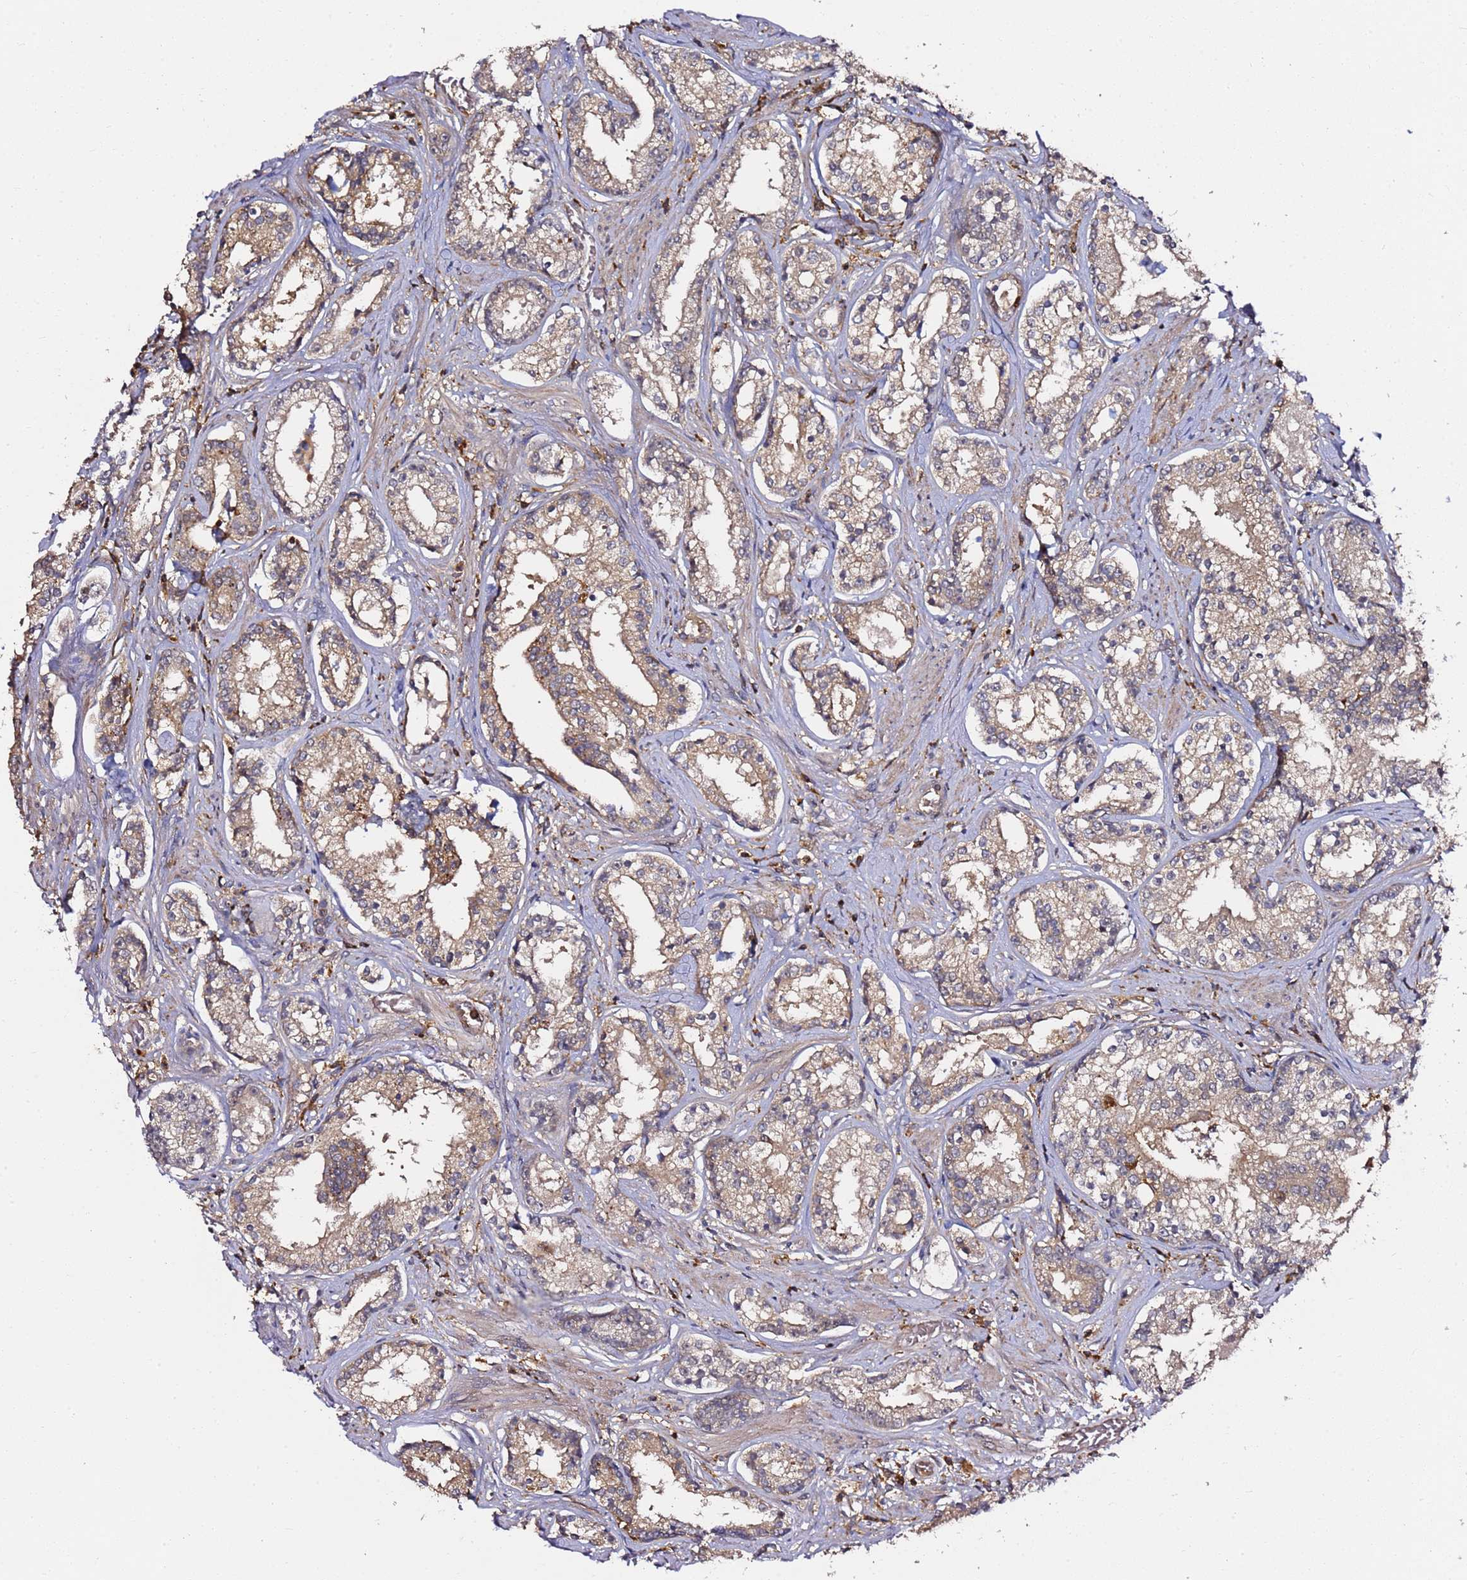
{"staining": {"intensity": "weak", "quantity": ">75%", "location": "cytoplasmic/membranous"}, "tissue": "prostate cancer", "cell_type": "Tumor cells", "image_type": "cancer", "snomed": [{"axis": "morphology", "description": "Adenocarcinoma, High grade"}, {"axis": "topography", "description": "Prostate"}], "caption": "High-magnification brightfield microscopy of adenocarcinoma (high-grade) (prostate) stained with DAB (3,3'-diaminobenzidine) (brown) and counterstained with hematoxylin (blue). tumor cells exhibit weak cytoplasmic/membranous staining is seen in about>75% of cells.", "gene": "PRMT7", "patient": {"sex": "male", "age": 58}}